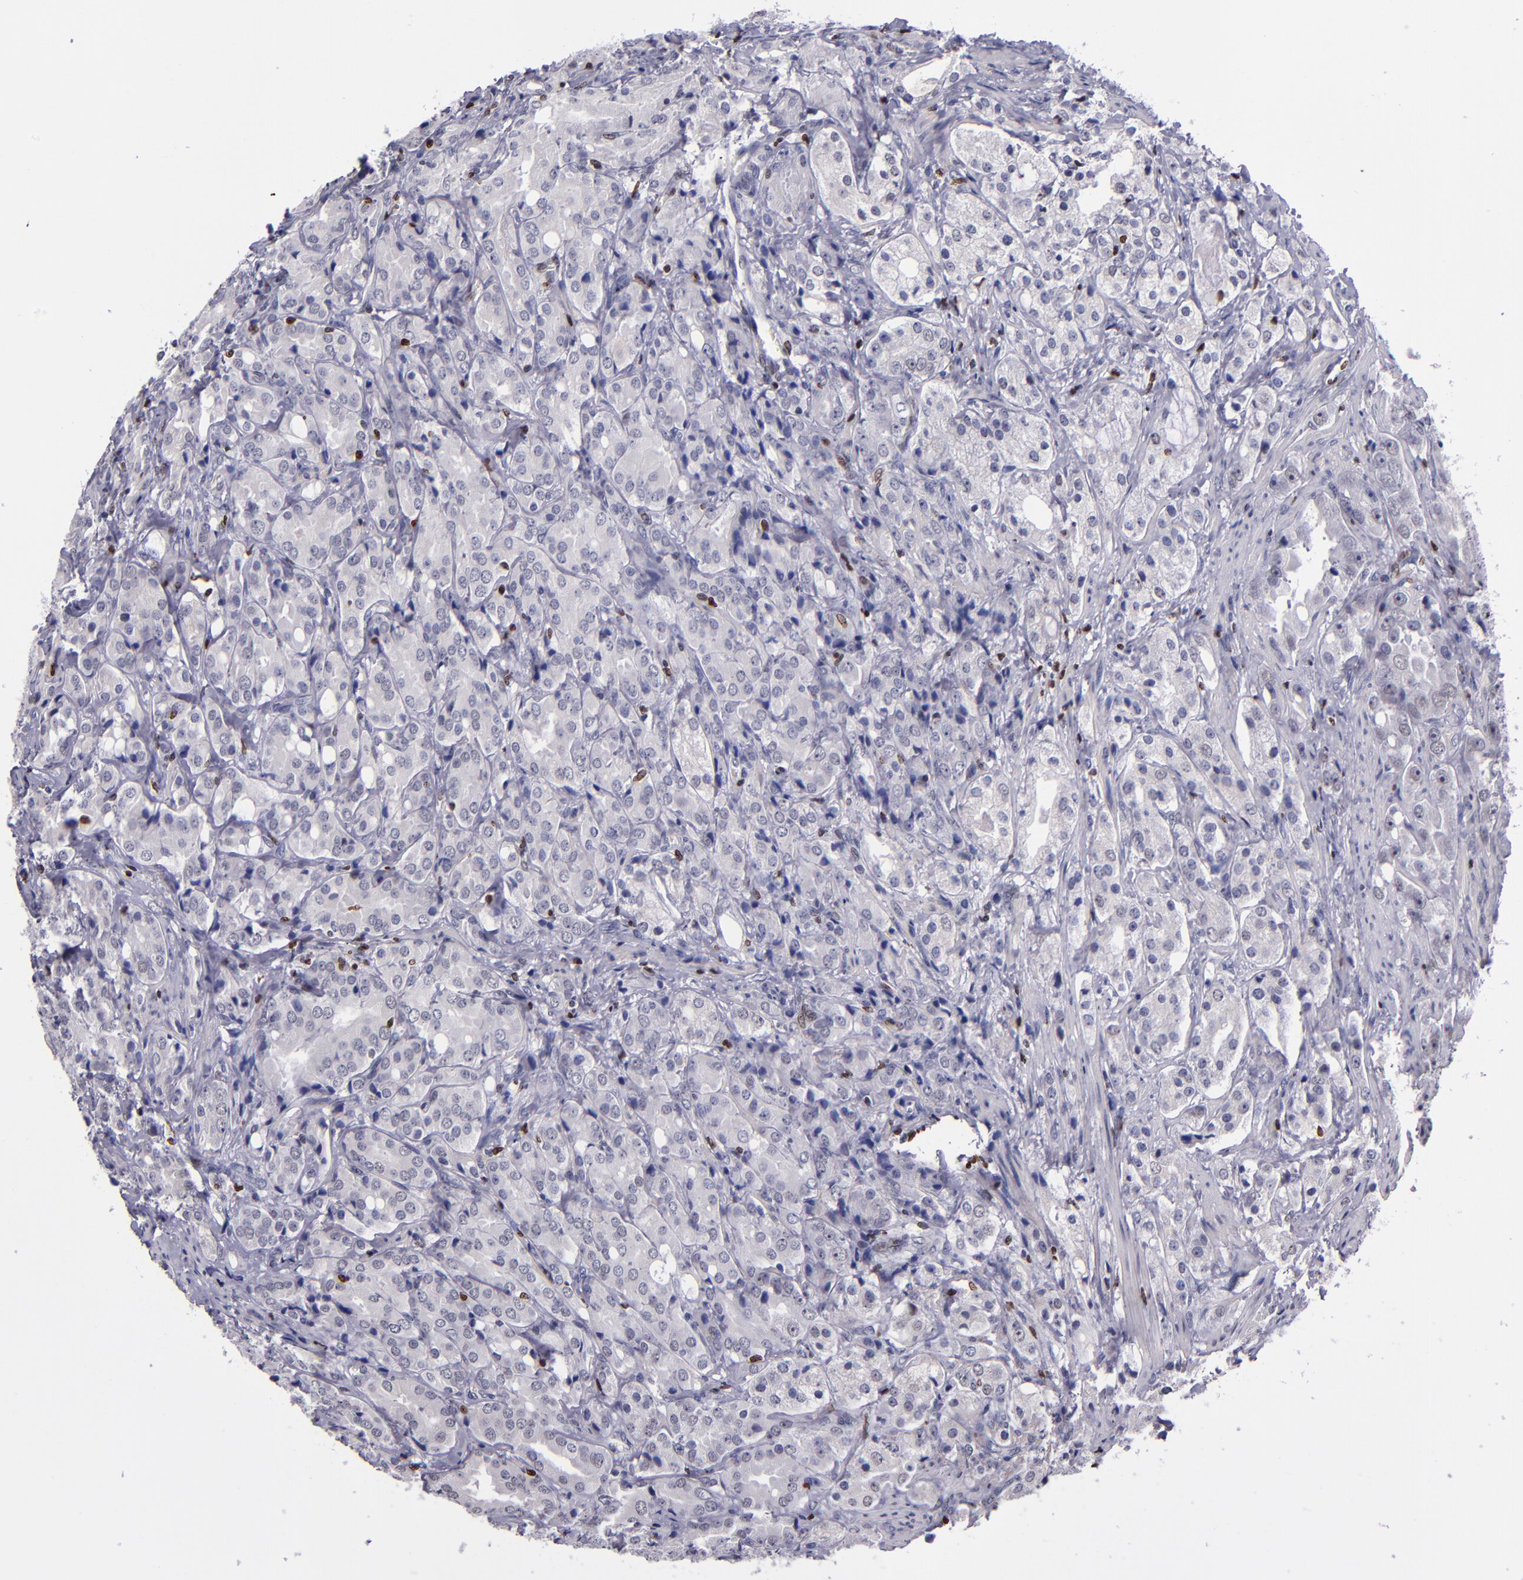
{"staining": {"intensity": "negative", "quantity": "none", "location": "none"}, "tissue": "prostate cancer", "cell_type": "Tumor cells", "image_type": "cancer", "snomed": [{"axis": "morphology", "description": "Adenocarcinoma, High grade"}, {"axis": "topography", "description": "Prostate"}], "caption": "This is a micrograph of immunohistochemistry staining of prostate adenocarcinoma (high-grade), which shows no staining in tumor cells. Brightfield microscopy of immunohistochemistry (IHC) stained with DAB (brown) and hematoxylin (blue), captured at high magnification.", "gene": "CDKL5", "patient": {"sex": "male", "age": 68}}